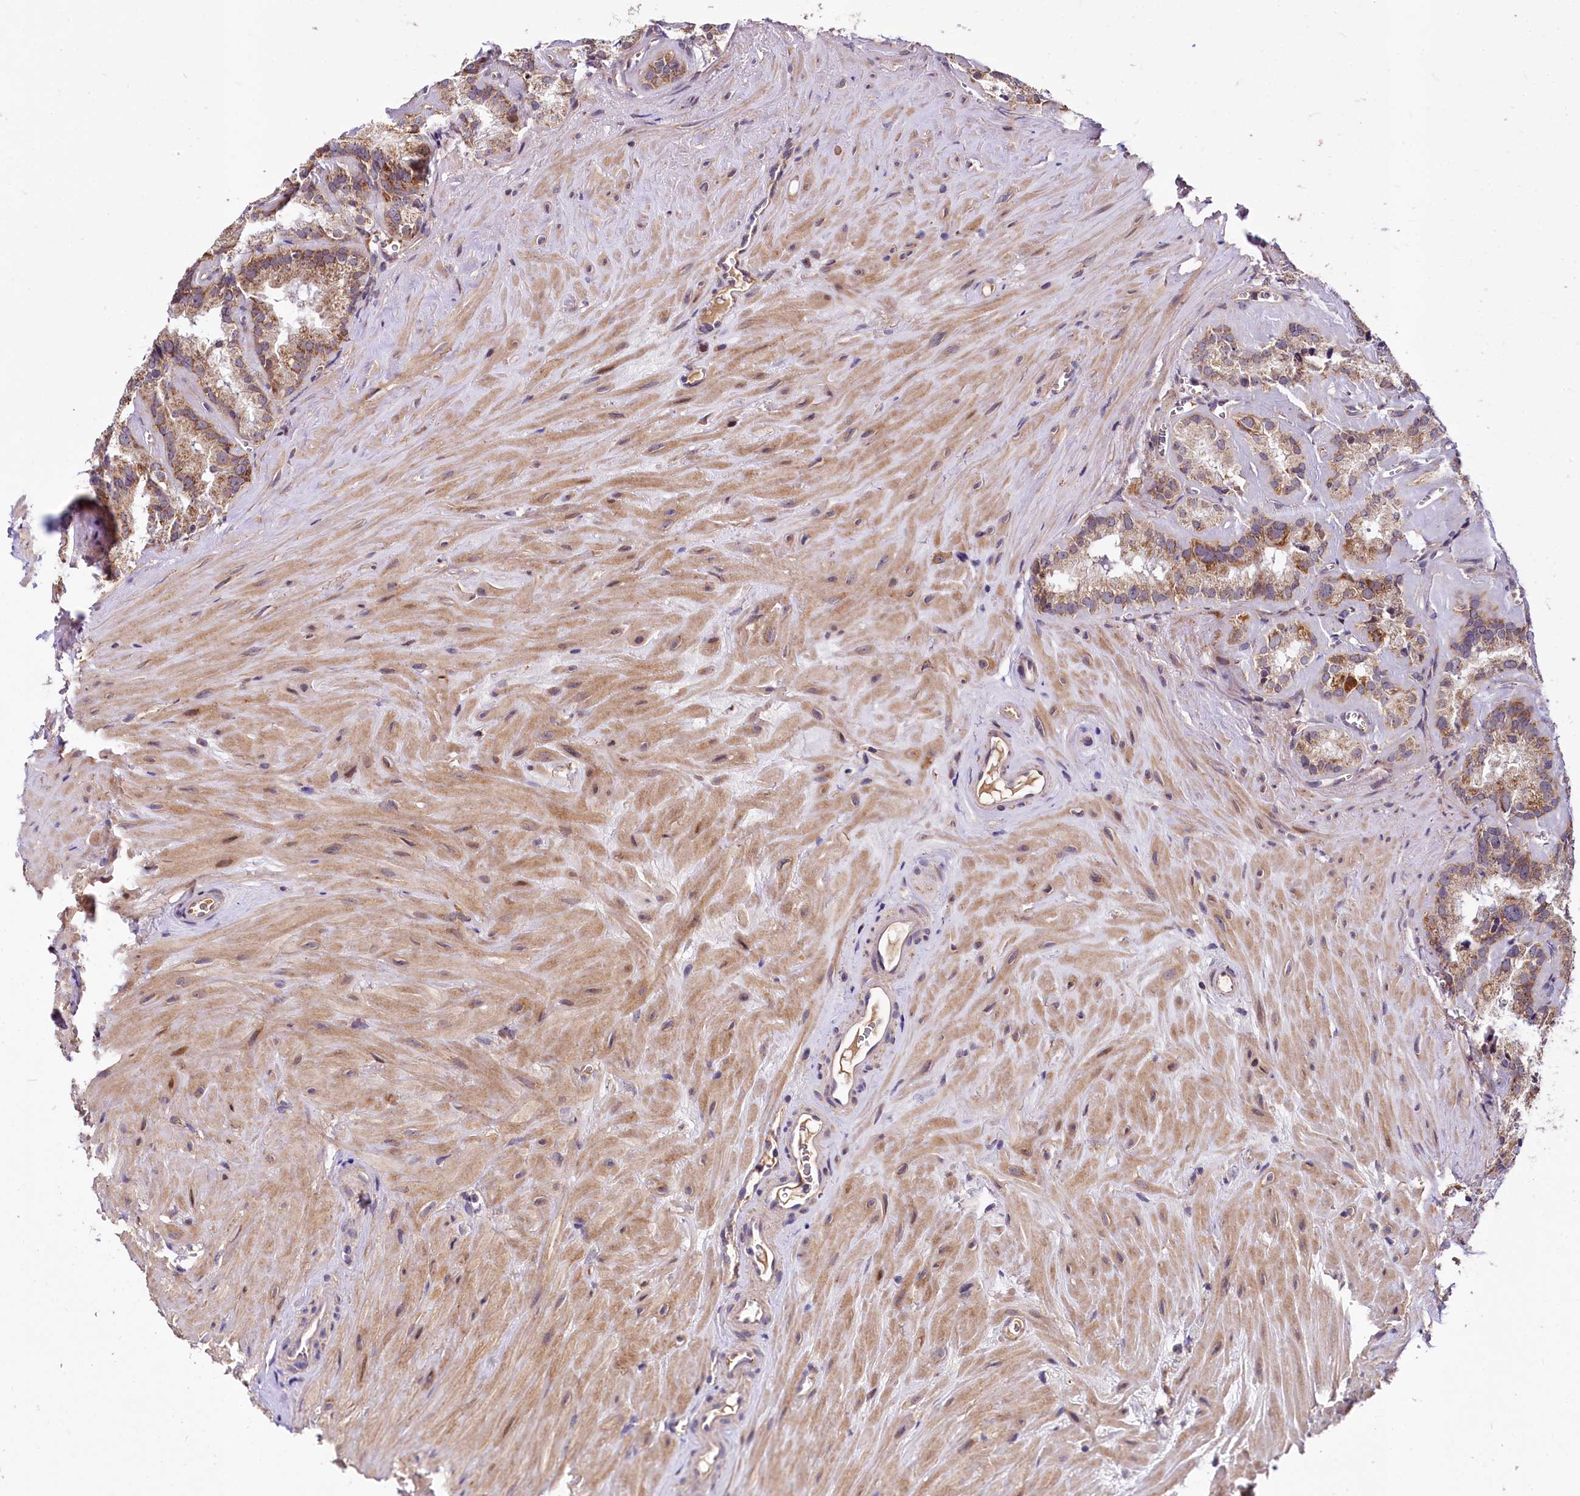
{"staining": {"intensity": "strong", "quantity": ">75%", "location": "cytoplasmic/membranous"}, "tissue": "seminal vesicle", "cell_type": "Glandular cells", "image_type": "normal", "snomed": [{"axis": "morphology", "description": "Normal tissue, NOS"}, {"axis": "topography", "description": "Prostate"}, {"axis": "topography", "description": "Seminal veicle"}], "caption": "Seminal vesicle stained with a brown dye shows strong cytoplasmic/membranous positive expression in about >75% of glandular cells.", "gene": "SPRYD3", "patient": {"sex": "male", "age": 59}}